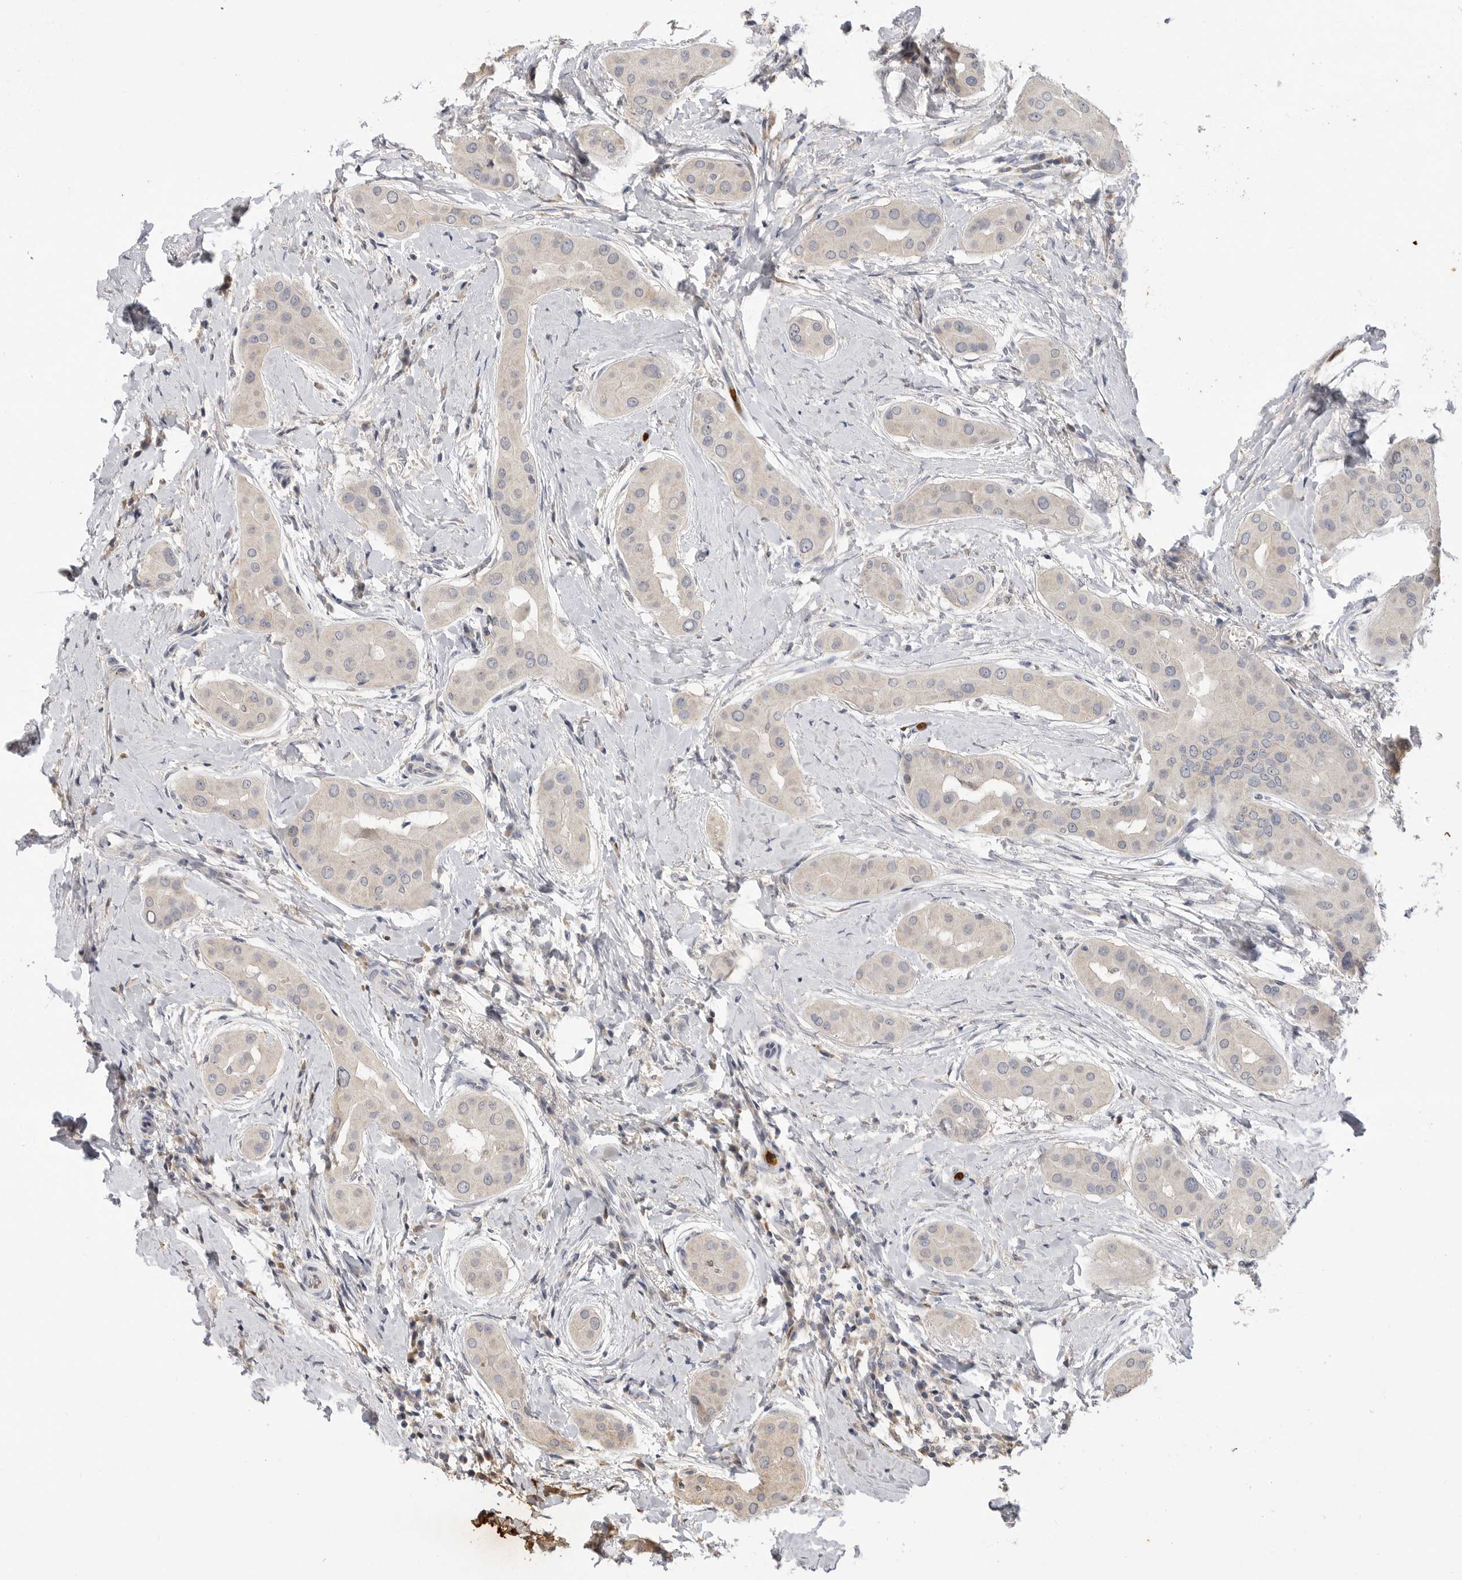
{"staining": {"intensity": "negative", "quantity": "none", "location": "none"}, "tissue": "thyroid cancer", "cell_type": "Tumor cells", "image_type": "cancer", "snomed": [{"axis": "morphology", "description": "Papillary adenocarcinoma, NOS"}, {"axis": "topography", "description": "Thyroid gland"}], "caption": "This is an IHC image of human papillary adenocarcinoma (thyroid). There is no staining in tumor cells.", "gene": "LTBR", "patient": {"sex": "male", "age": 33}}